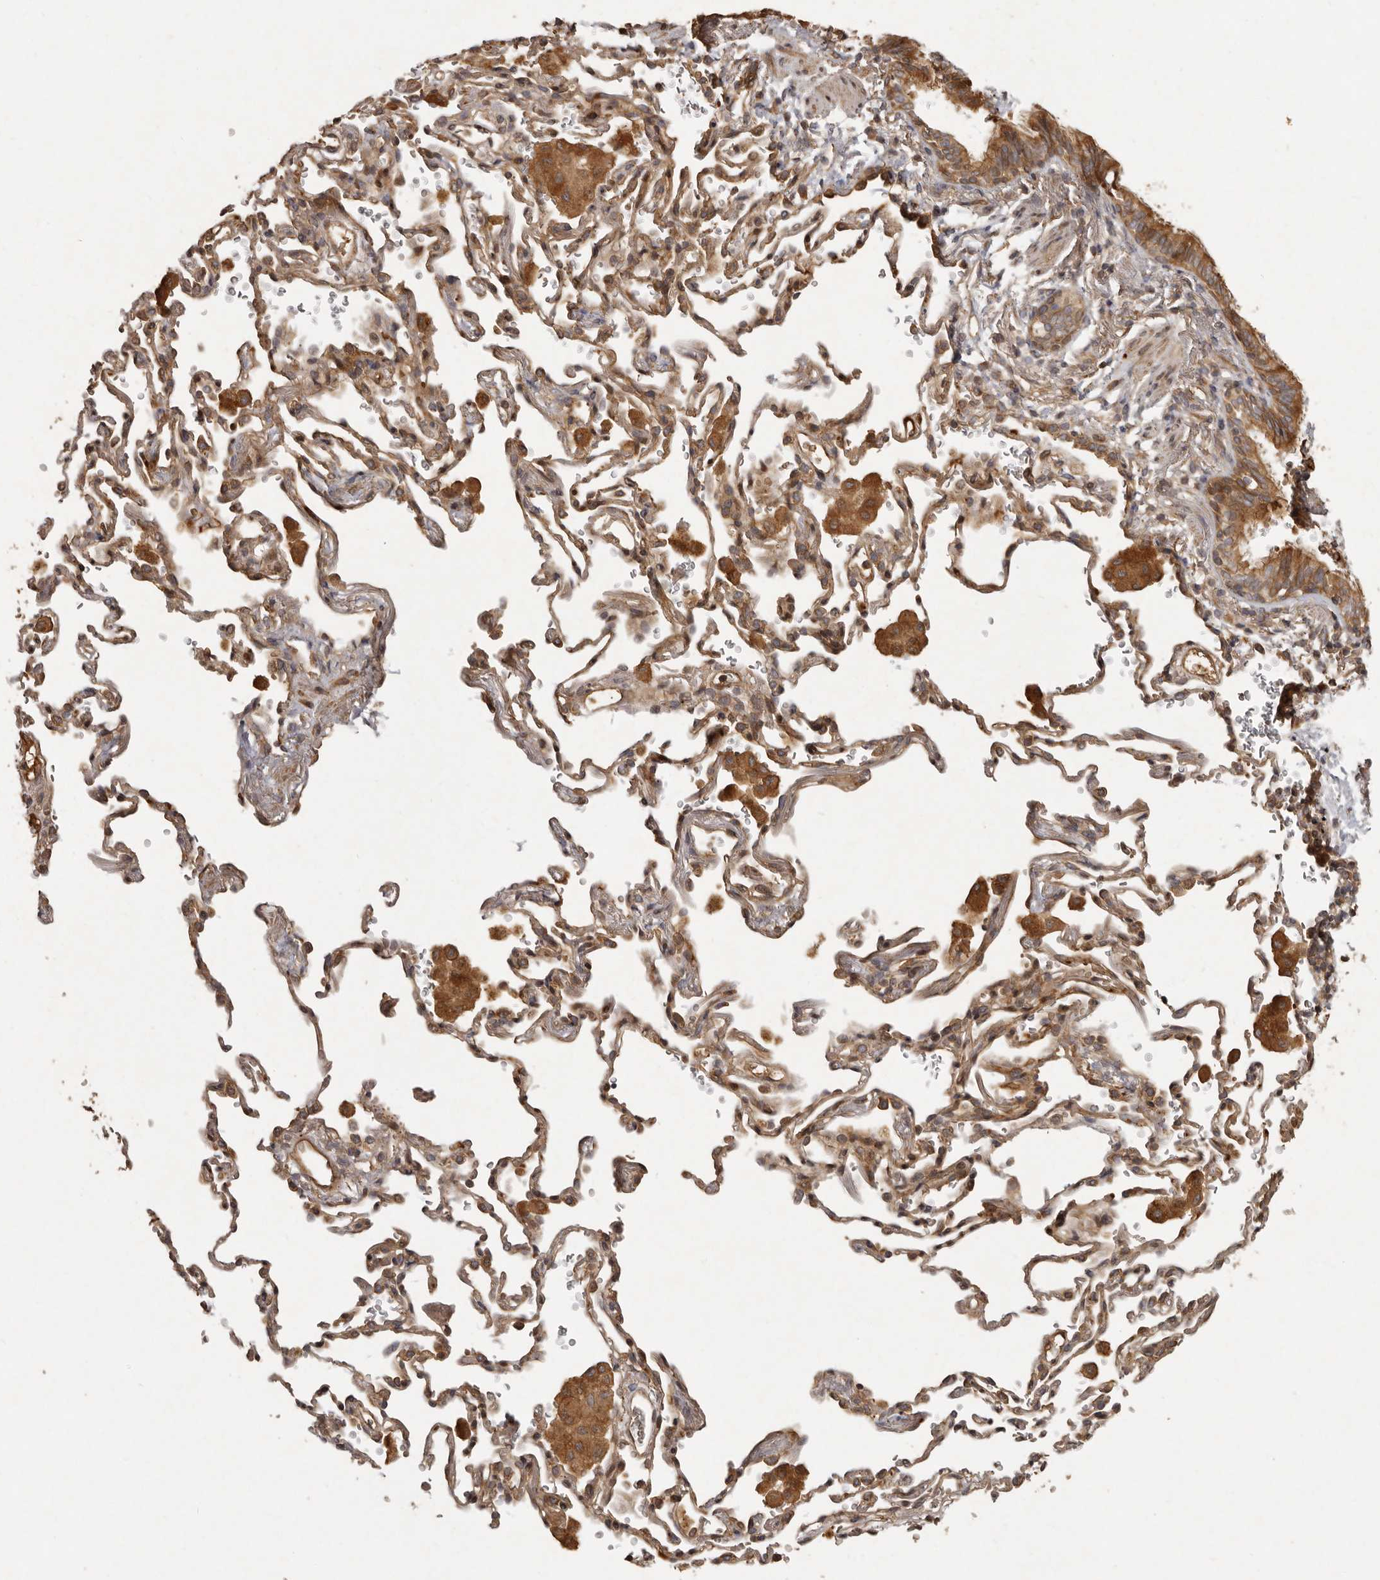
{"staining": {"intensity": "moderate", "quantity": ">75%", "location": "cytoplasmic/membranous"}, "tissue": "bronchus", "cell_type": "Respiratory epithelial cells", "image_type": "normal", "snomed": [{"axis": "morphology", "description": "Normal tissue, NOS"}, {"axis": "morphology", "description": "Inflammation, NOS"}, {"axis": "topography", "description": "Bronchus"}], "caption": "IHC photomicrograph of normal bronchus: bronchus stained using IHC exhibits medium levels of moderate protein expression localized specifically in the cytoplasmic/membranous of respiratory epithelial cells, appearing as a cytoplasmic/membranous brown color.", "gene": "SEMA3A", "patient": {"sex": "male", "age": 69}}